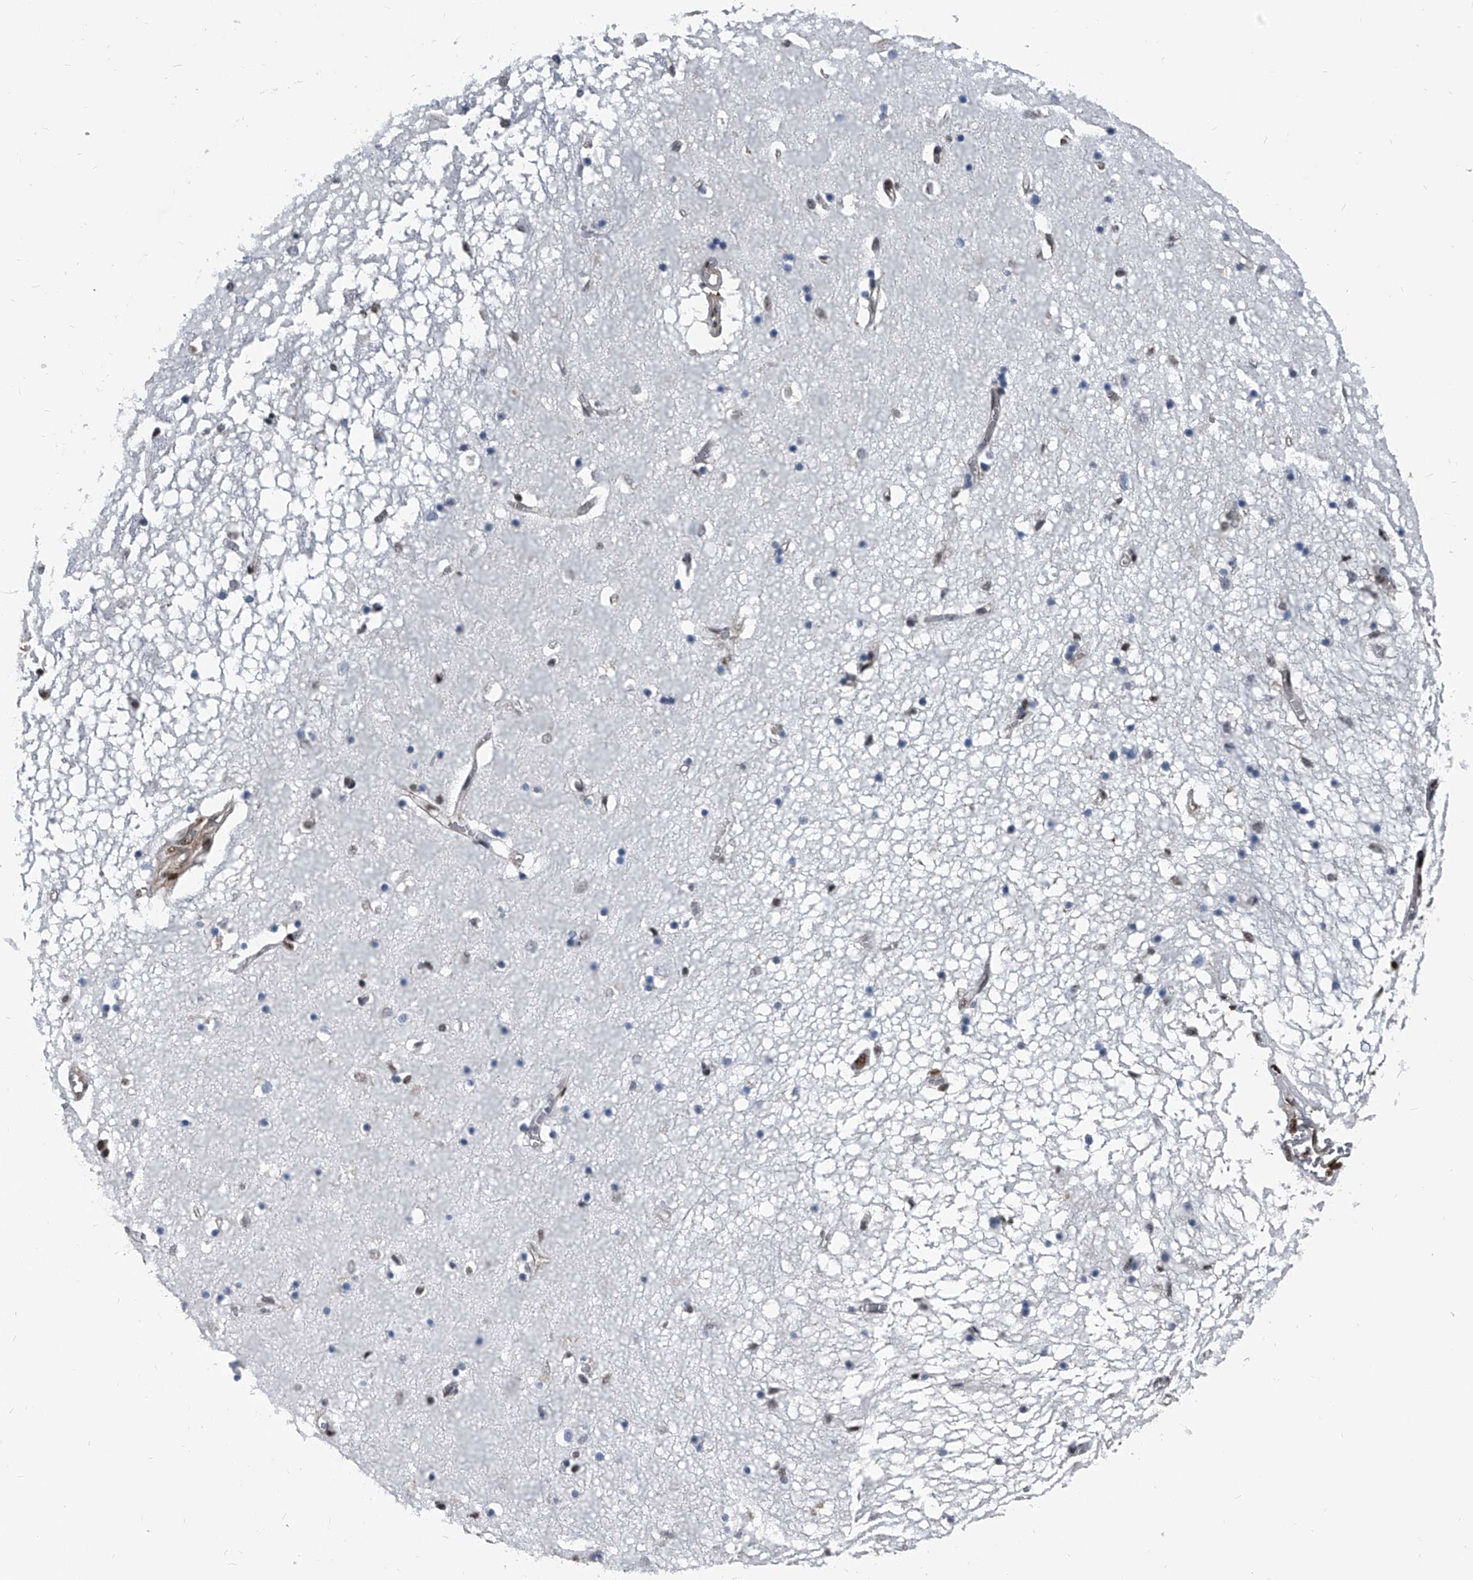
{"staining": {"intensity": "negative", "quantity": "none", "location": "none"}, "tissue": "hippocampus", "cell_type": "Glial cells", "image_type": "normal", "snomed": [{"axis": "morphology", "description": "Normal tissue, NOS"}, {"axis": "topography", "description": "Hippocampus"}], "caption": "This is an IHC photomicrograph of unremarkable hippocampus. There is no positivity in glial cells.", "gene": "FKBP5", "patient": {"sex": "male", "age": 70}}